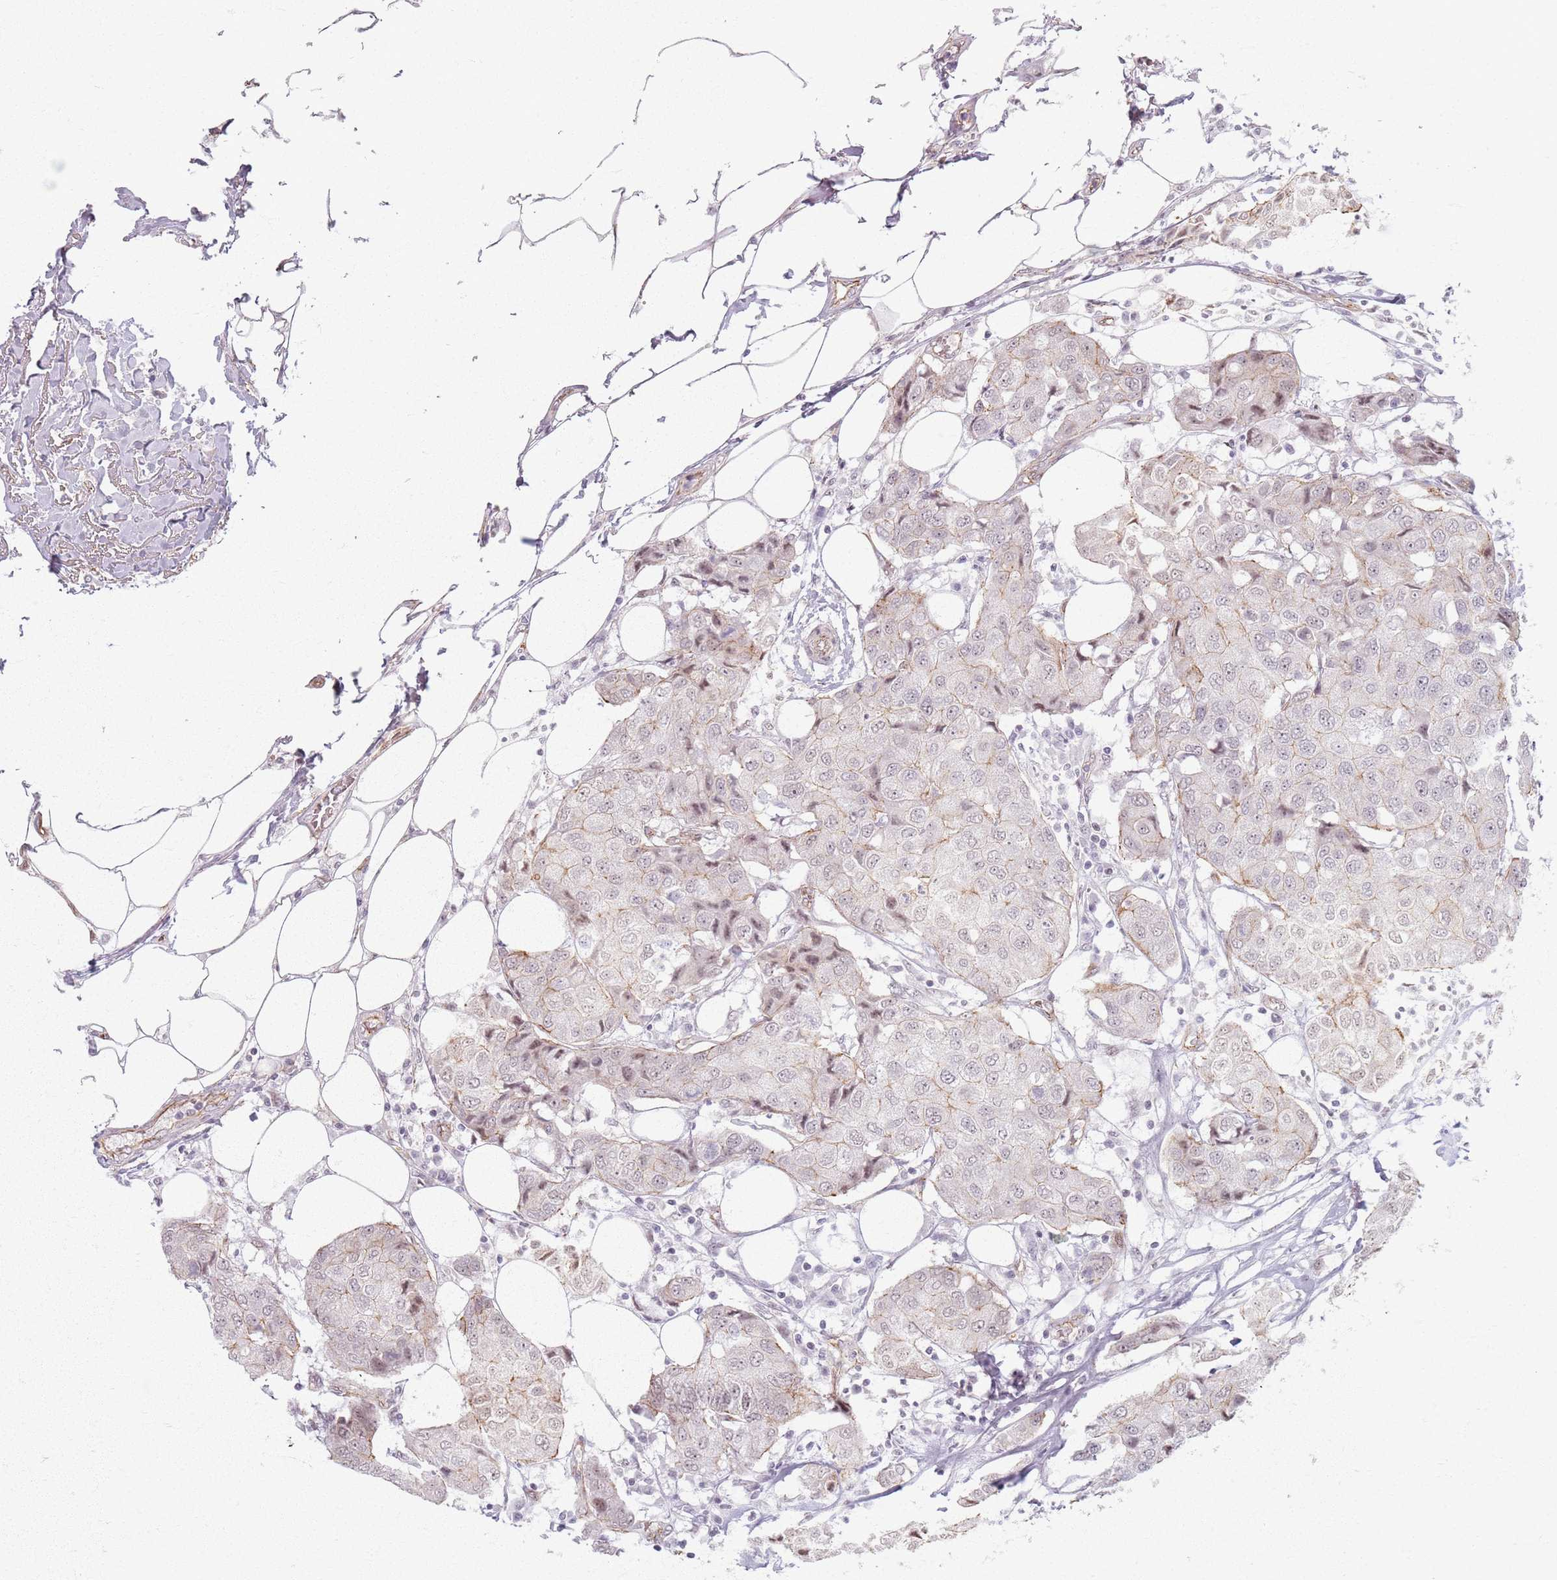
{"staining": {"intensity": "weak", "quantity": "<25%", "location": "nuclear"}, "tissue": "breast cancer", "cell_type": "Tumor cells", "image_type": "cancer", "snomed": [{"axis": "morphology", "description": "Duct carcinoma"}, {"axis": "topography", "description": "Breast"}], "caption": "Human breast cancer (infiltrating ductal carcinoma) stained for a protein using immunohistochemistry displays no expression in tumor cells.", "gene": "KCNA5", "patient": {"sex": "female", "age": 80}}